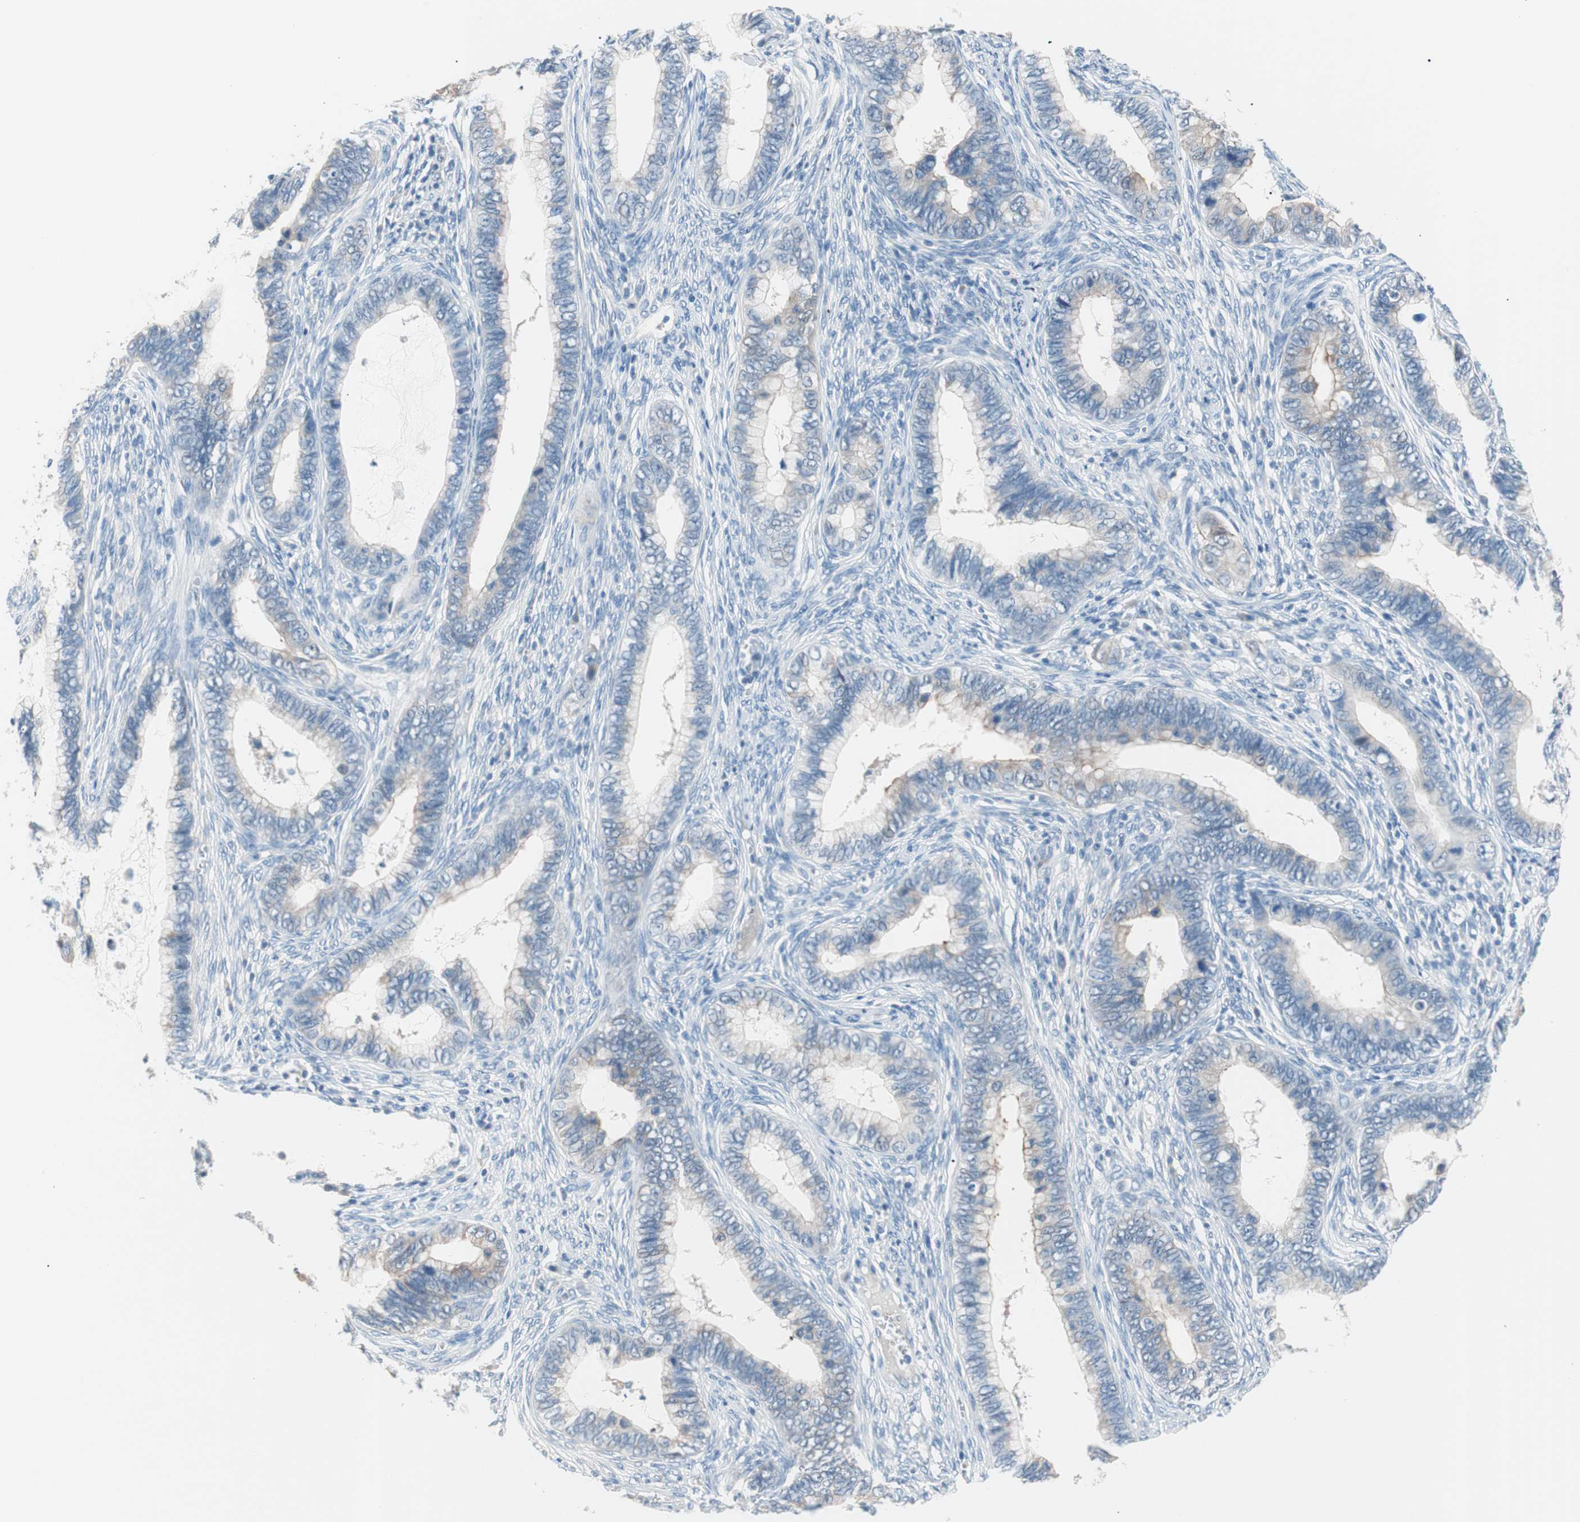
{"staining": {"intensity": "weak", "quantity": "25%-75%", "location": "cytoplasmic/membranous"}, "tissue": "cervical cancer", "cell_type": "Tumor cells", "image_type": "cancer", "snomed": [{"axis": "morphology", "description": "Adenocarcinoma, NOS"}, {"axis": "topography", "description": "Cervix"}], "caption": "An image showing weak cytoplasmic/membranous positivity in about 25%-75% of tumor cells in cervical adenocarcinoma, as visualized by brown immunohistochemical staining.", "gene": "VIL1", "patient": {"sex": "female", "age": 44}}